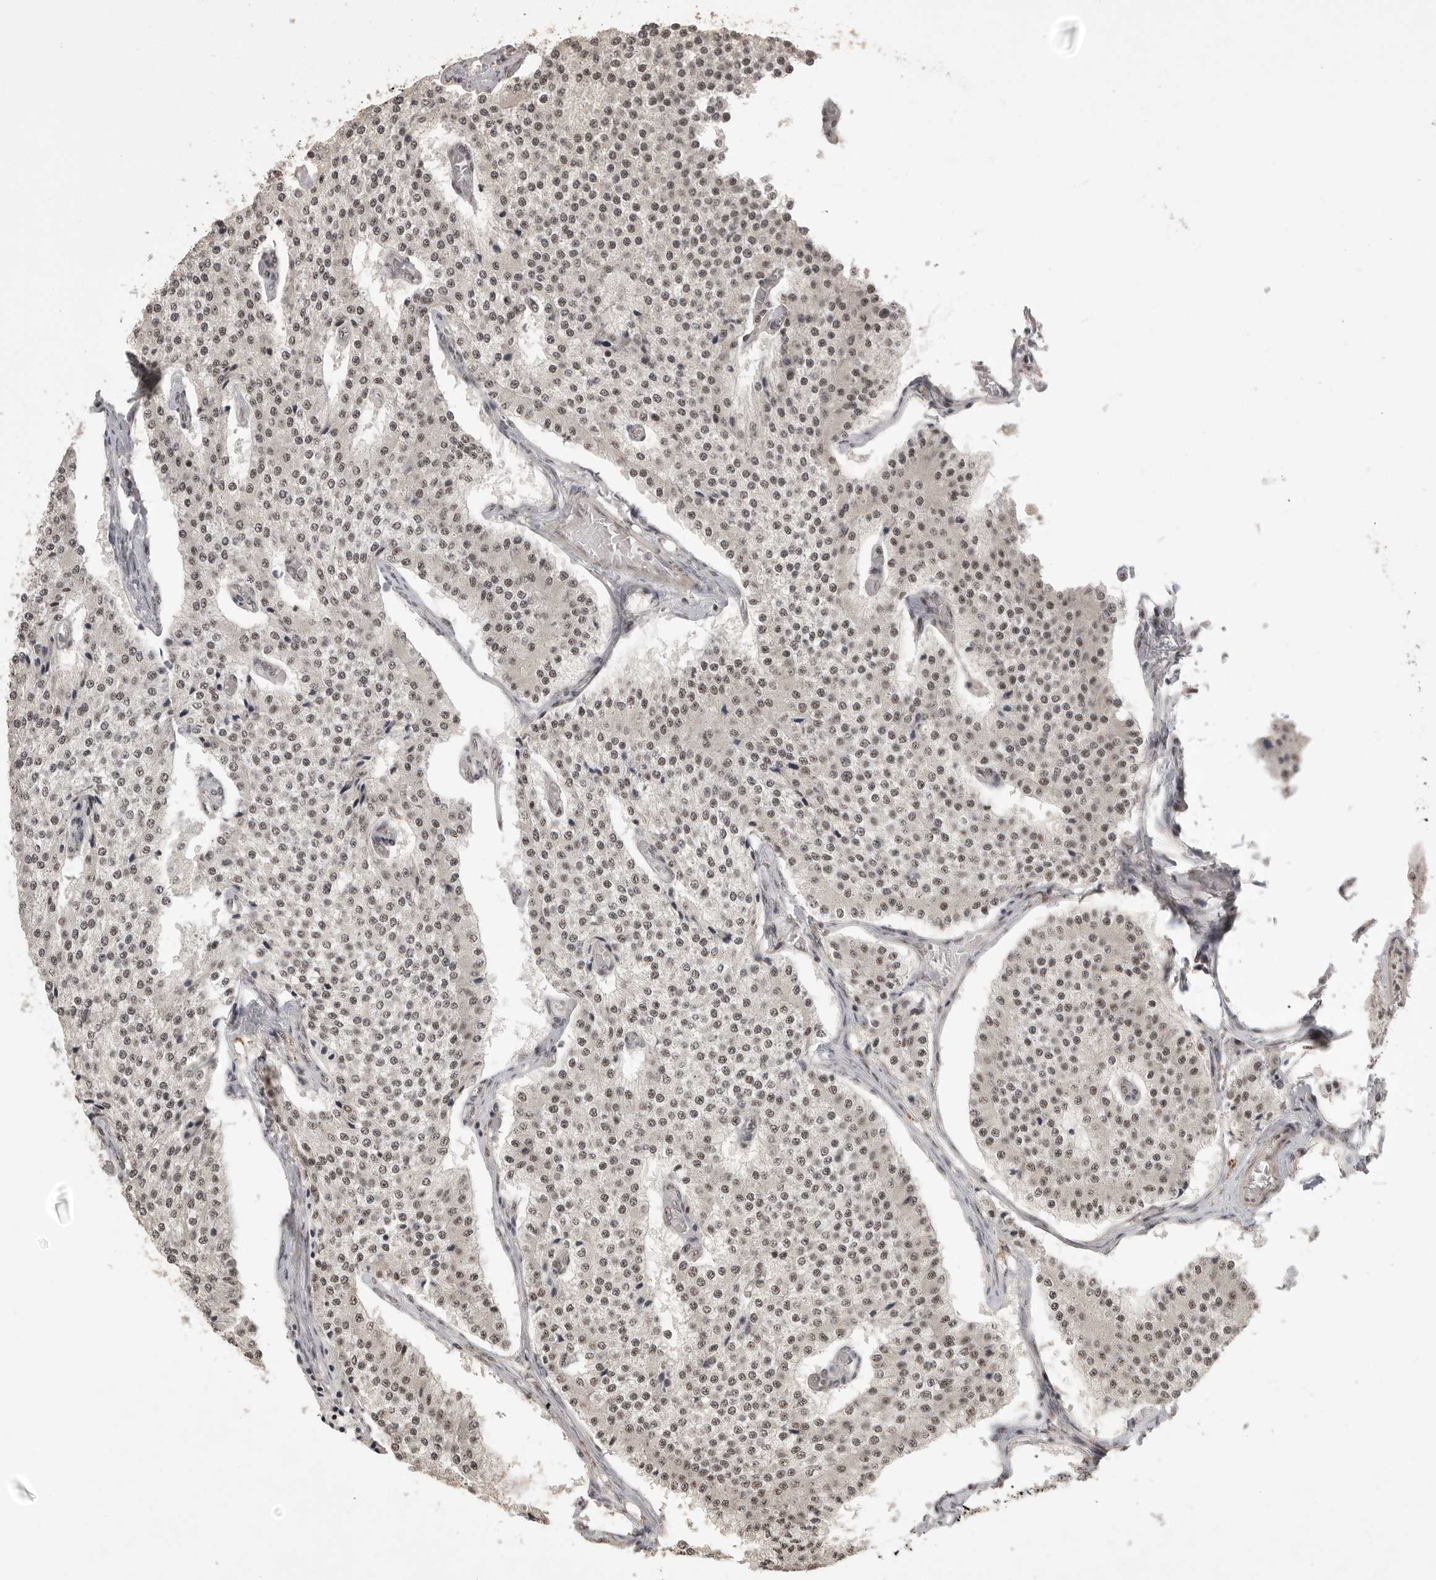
{"staining": {"intensity": "moderate", "quantity": ">75%", "location": "nuclear"}, "tissue": "carcinoid", "cell_type": "Tumor cells", "image_type": "cancer", "snomed": [{"axis": "morphology", "description": "Carcinoid, malignant, NOS"}, {"axis": "topography", "description": "Colon"}], "caption": "Carcinoid (malignant) tissue displays moderate nuclear expression in approximately >75% of tumor cells (Stains: DAB in brown, nuclei in blue, Microscopy: brightfield microscopy at high magnification).", "gene": "POMP", "patient": {"sex": "female", "age": 52}}